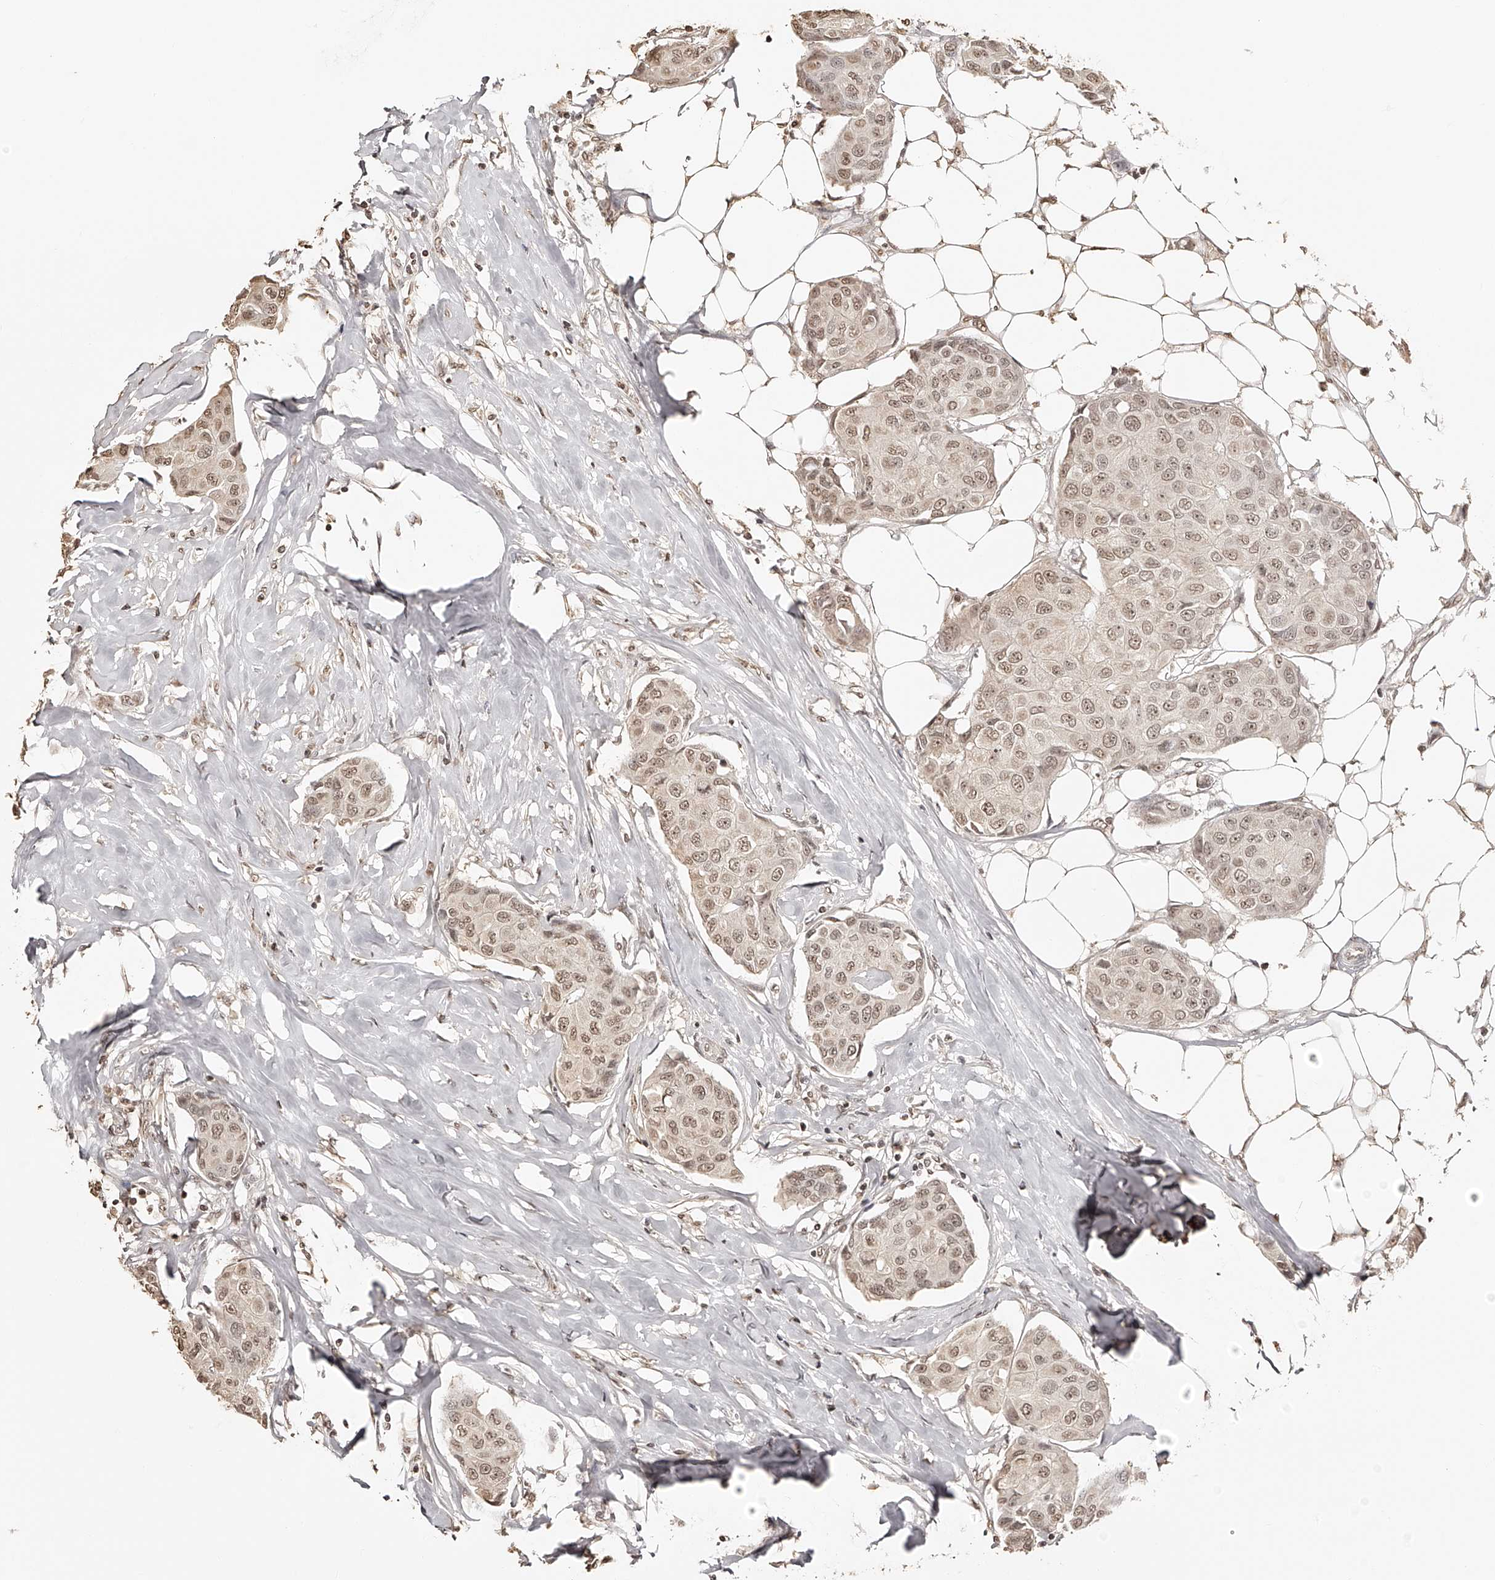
{"staining": {"intensity": "weak", "quantity": ">75%", "location": "nuclear"}, "tissue": "breast cancer", "cell_type": "Tumor cells", "image_type": "cancer", "snomed": [{"axis": "morphology", "description": "Duct carcinoma"}, {"axis": "topography", "description": "Breast"}], "caption": "Immunohistochemistry (IHC) staining of breast intraductal carcinoma, which demonstrates low levels of weak nuclear expression in about >75% of tumor cells indicating weak nuclear protein staining. The staining was performed using DAB (brown) for protein detection and nuclei were counterstained in hematoxylin (blue).", "gene": "ZNF503", "patient": {"sex": "female", "age": 80}}